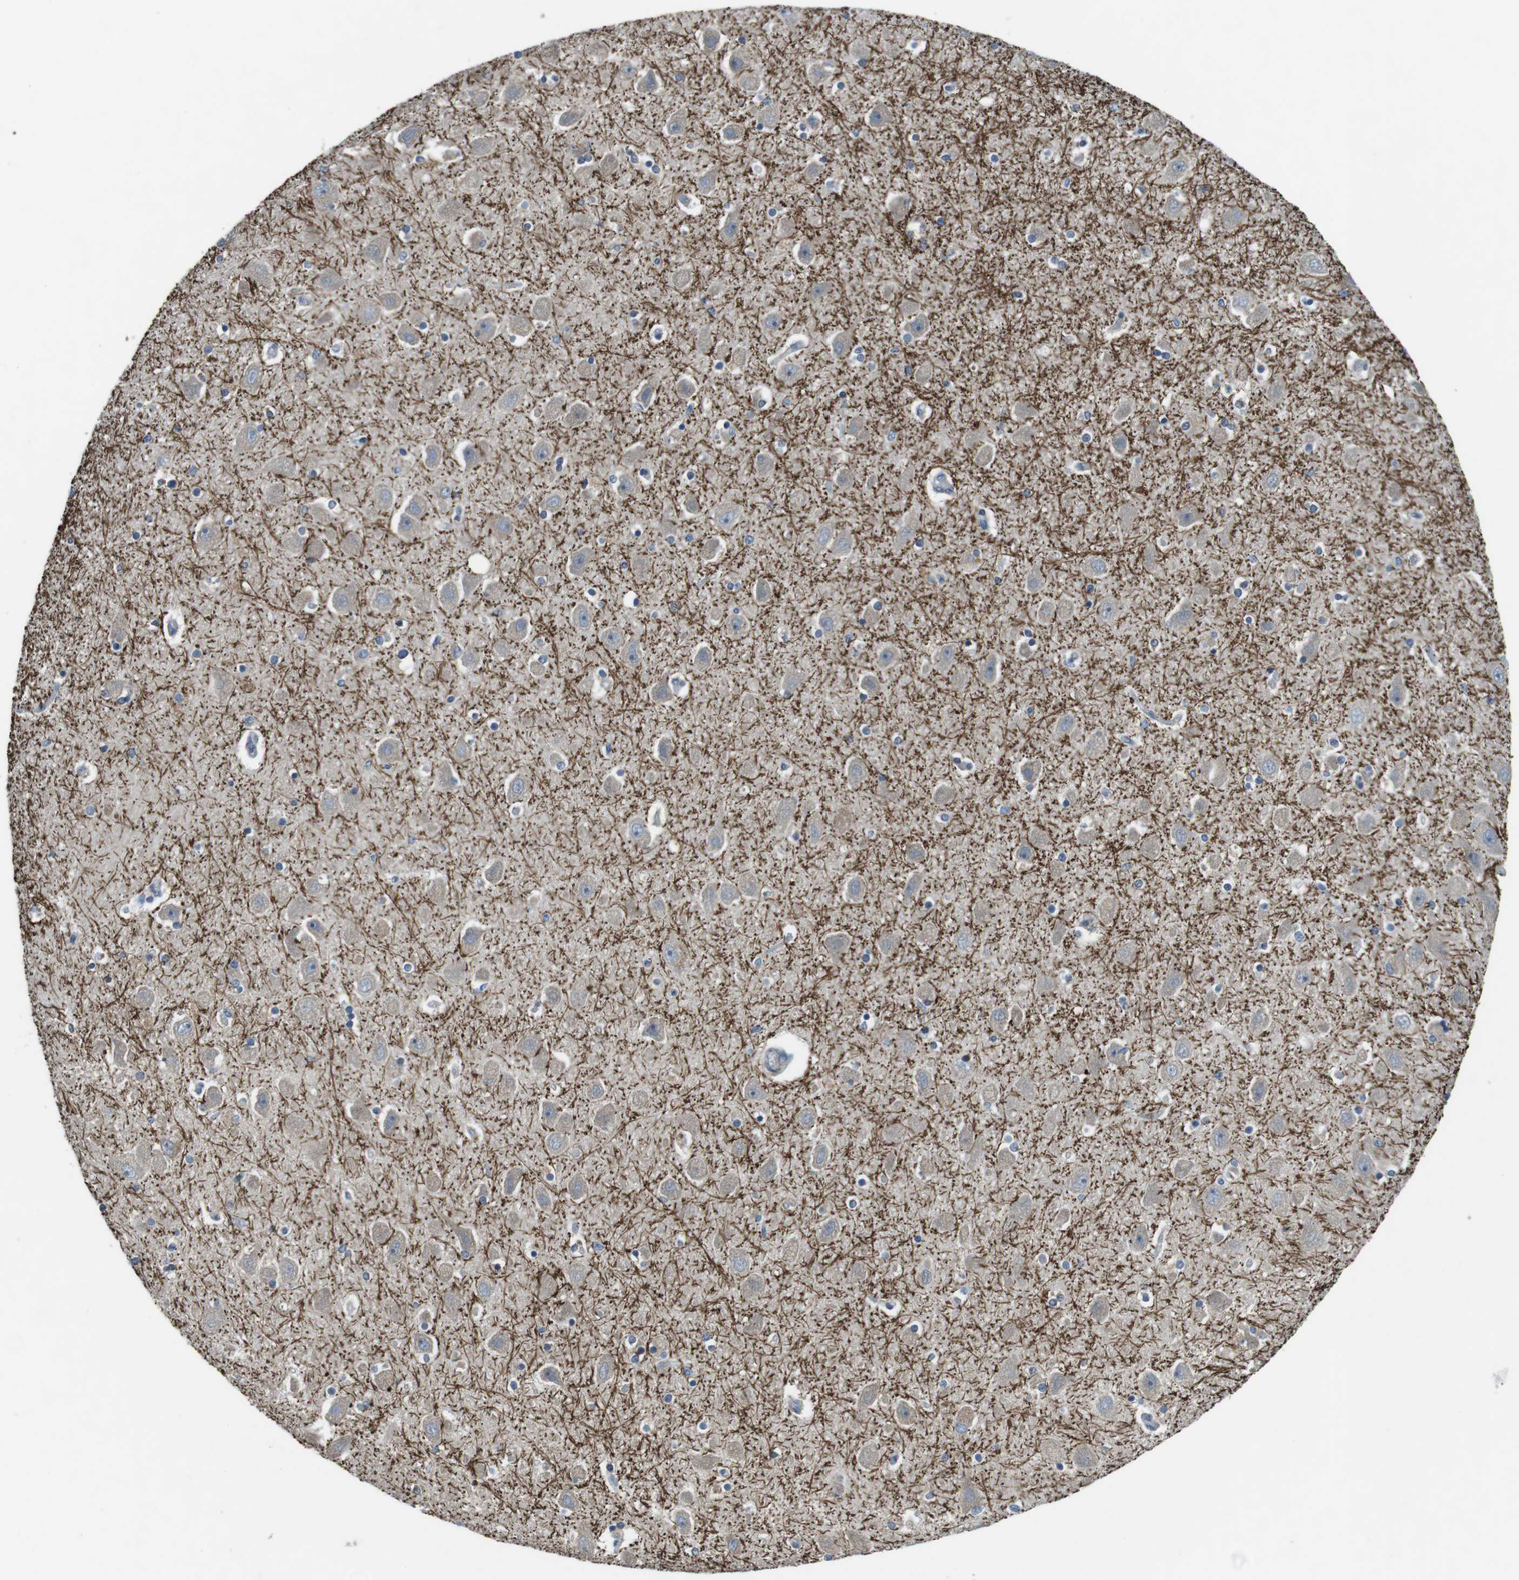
{"staining": {"intensity": "negative", "quantity": "none", "location": "none"}, "tissue": "hippocampus", "cell_type": "Glial cells", "image_type": "normal", "snomed": [{"axis": "morphology", "description": "Normal tissue, NOS"}, {"axis": "topography", "description": "Hippocampus"}], "caption": "Glial cells show no significant protein expression in normal hippocampus.", "gene": "TYW1", "patient": {"sex": "female", "age": 54}}